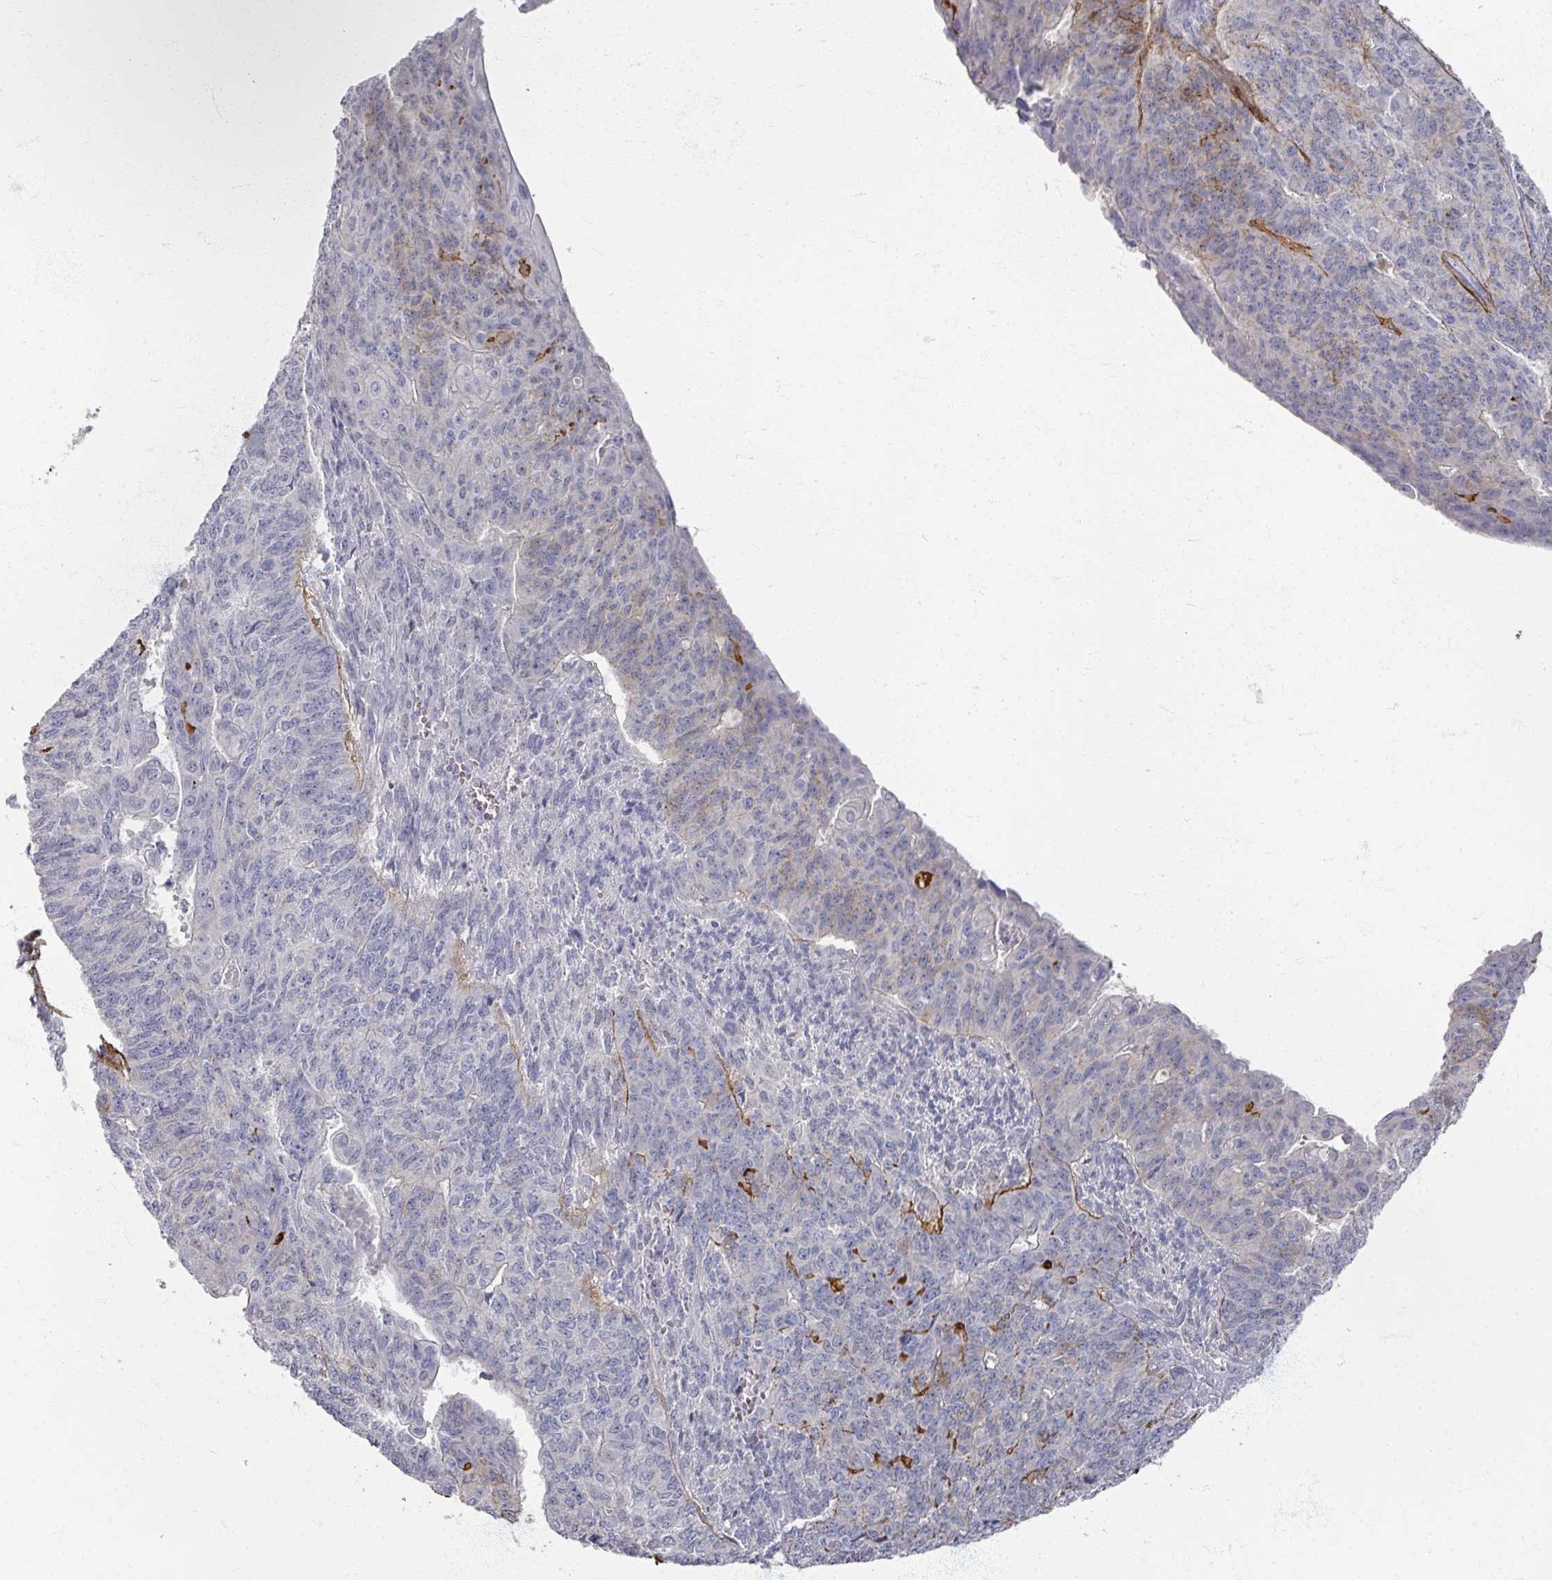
{"staining": {"intensity": "moderate", "quantity": "<25%", "location": "cytoplasmic/membranous"}, "tissue": "endometrial cancer", "cell_type": "Tumor cells", "image_type": "cancer", "snomed": [{"axis": "morphology", "description": "Adenocarcinoma, NOS"}, {"axis": "topography", "description": "Endometrium"}], "caption": "Immunohistochemistry staining of endometrial cancer (adenocarcinoma), which demonstrates low levels of moderate cytoplasmic/membranous staining in about <25% of tumor cells indicating moderate cytoplasmic/membranous protein positivity. The staining was performed using DAB (brown) for protein detection and nuclei were counterstained in hematoxylin (blue).", "gene": "TTYH3", "patient": {"sex": "female", "age": 32}}